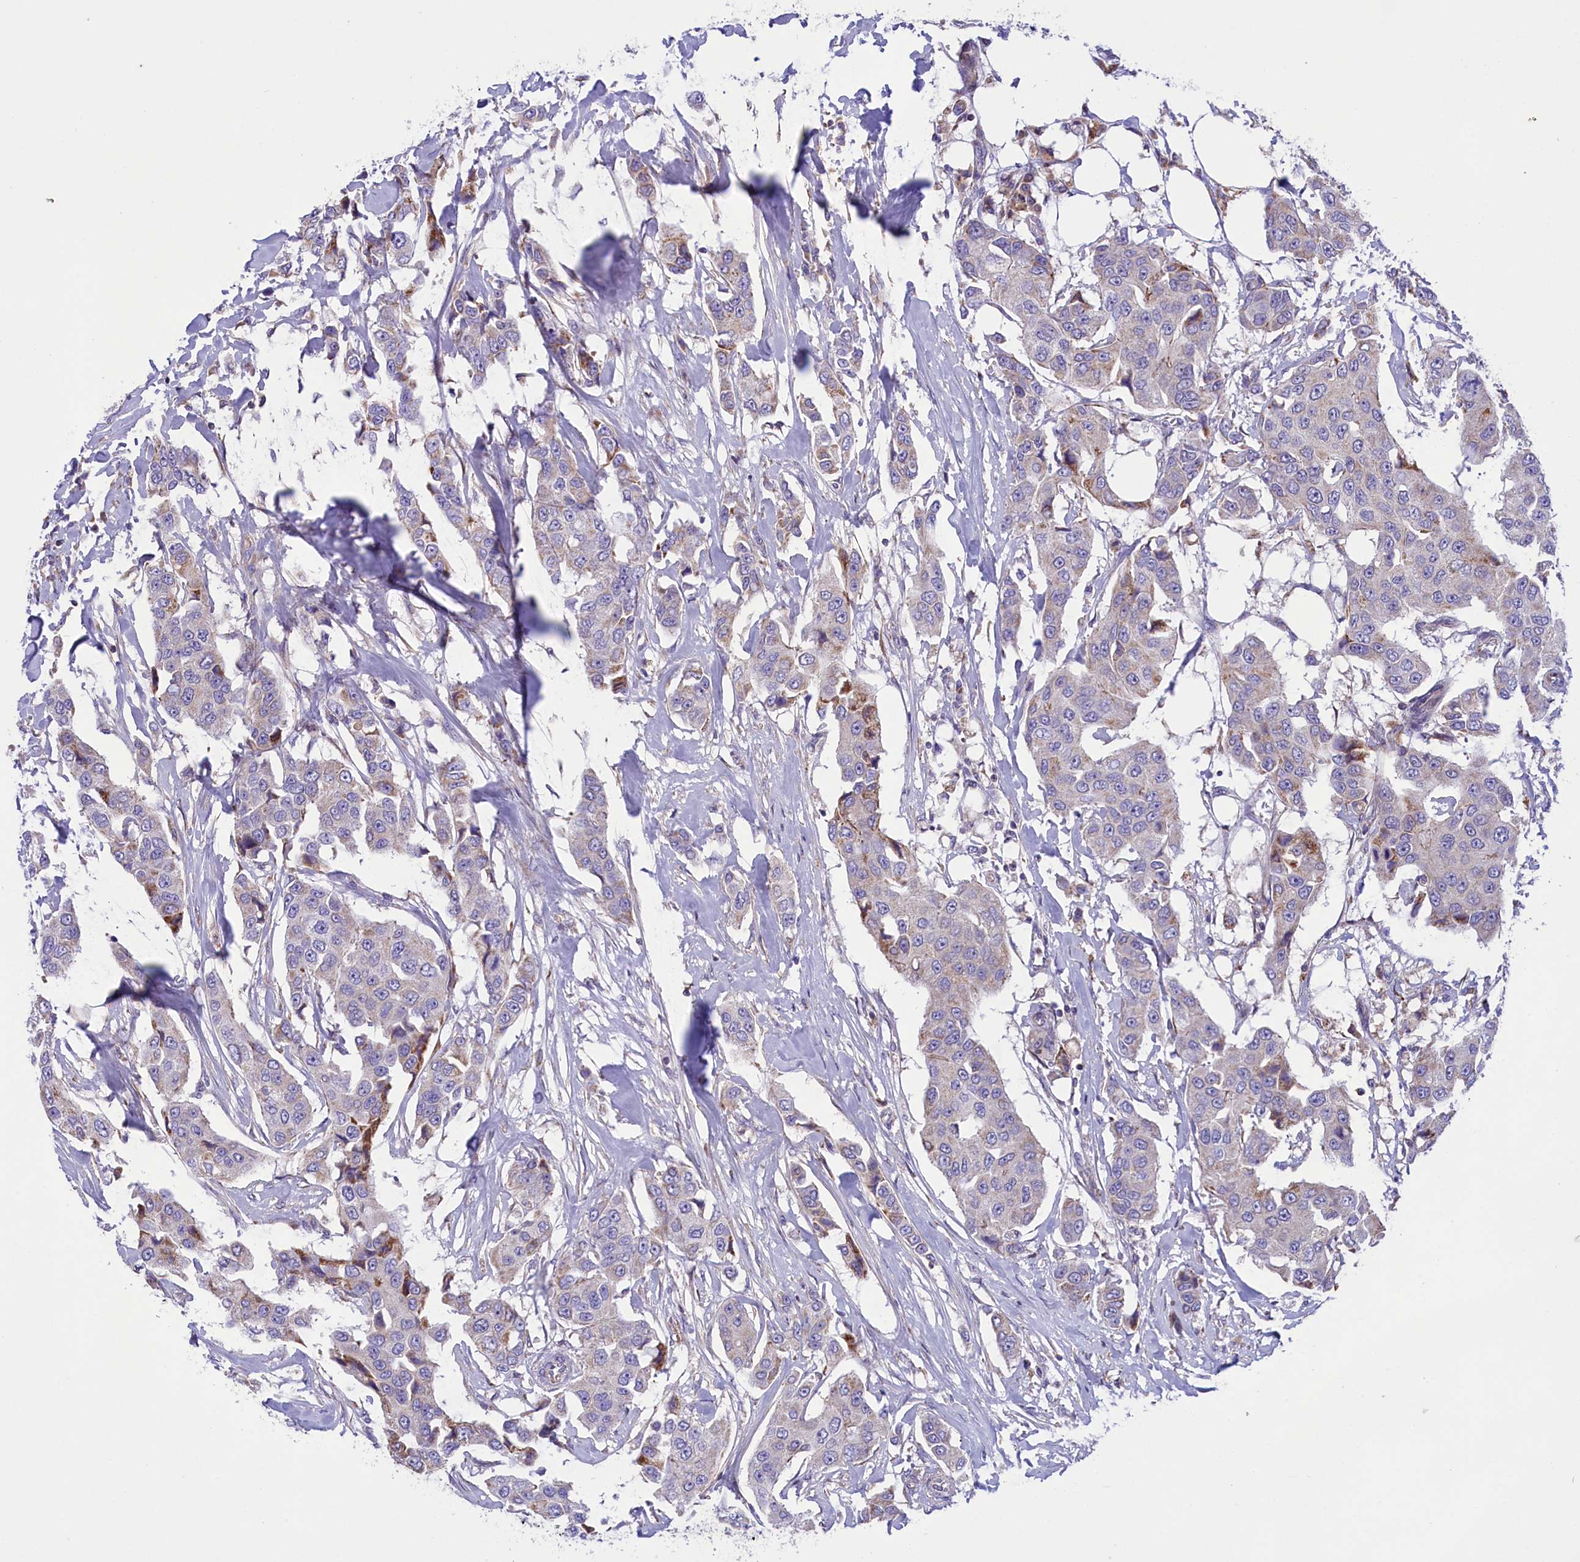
{"staining": {"intensity": "negative", "quantity": "none", "location": "none"}, "tissue": "breast cancer", "cell_type": "Tumor cells", "image_type": "cancer", "snomed": [{"axis": "morphology", "description": "Duct carcinoma"}, {"axis": "topography", "description": "Breast"}], "caption": "Immunohistochemical staining of breast invasive ductal carcinoma shows no significant staining in tumor cells. Brightfield microscopy of immunohistochemistry (IHC) stained with DAB (brown) and hematoxylin (blue), captured at high magnification.", "gene": "CORO7-PAM16", "patient": {"sex": "female", "age": 80}}